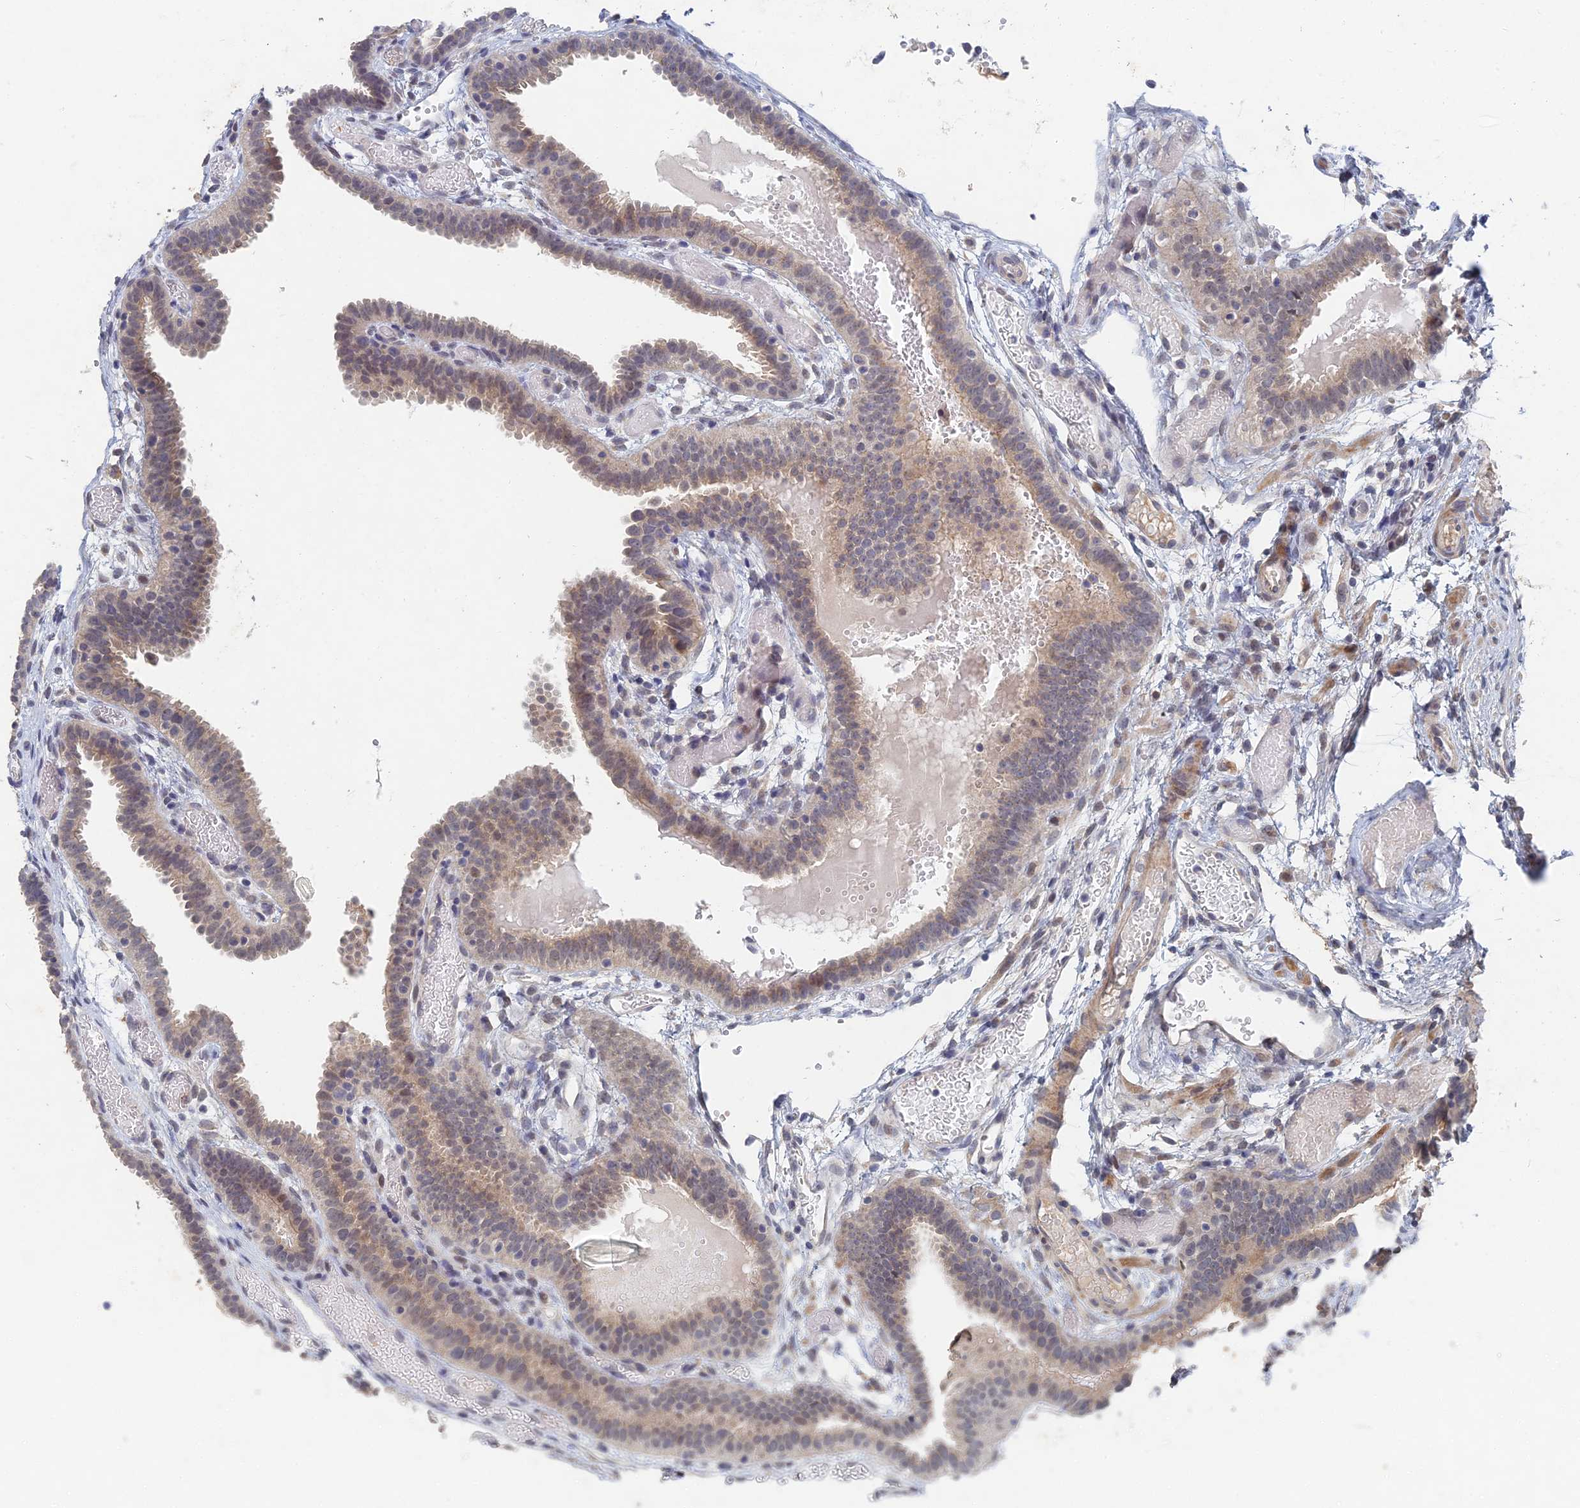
{"staining": {"intensity": "weak", "quantity": "<25%", "location": "cytoplasmic/membranous"}, "tissue": "fallopian tube", "cell_type": "Glandular cells", "image_type": "normal", "snomed": [{"axis": "morphology", "description": "Normal tissue, NOS"}, {"axis": "topography", "description": "Fallopian tube"}], "caption": "Glandular cells show no significant protein expression in normal fallopian tube. (IHC, brightfield microscopy, high magnification).", "gene": "GNA15", "patient": {"sex": "female", "age": 37}}